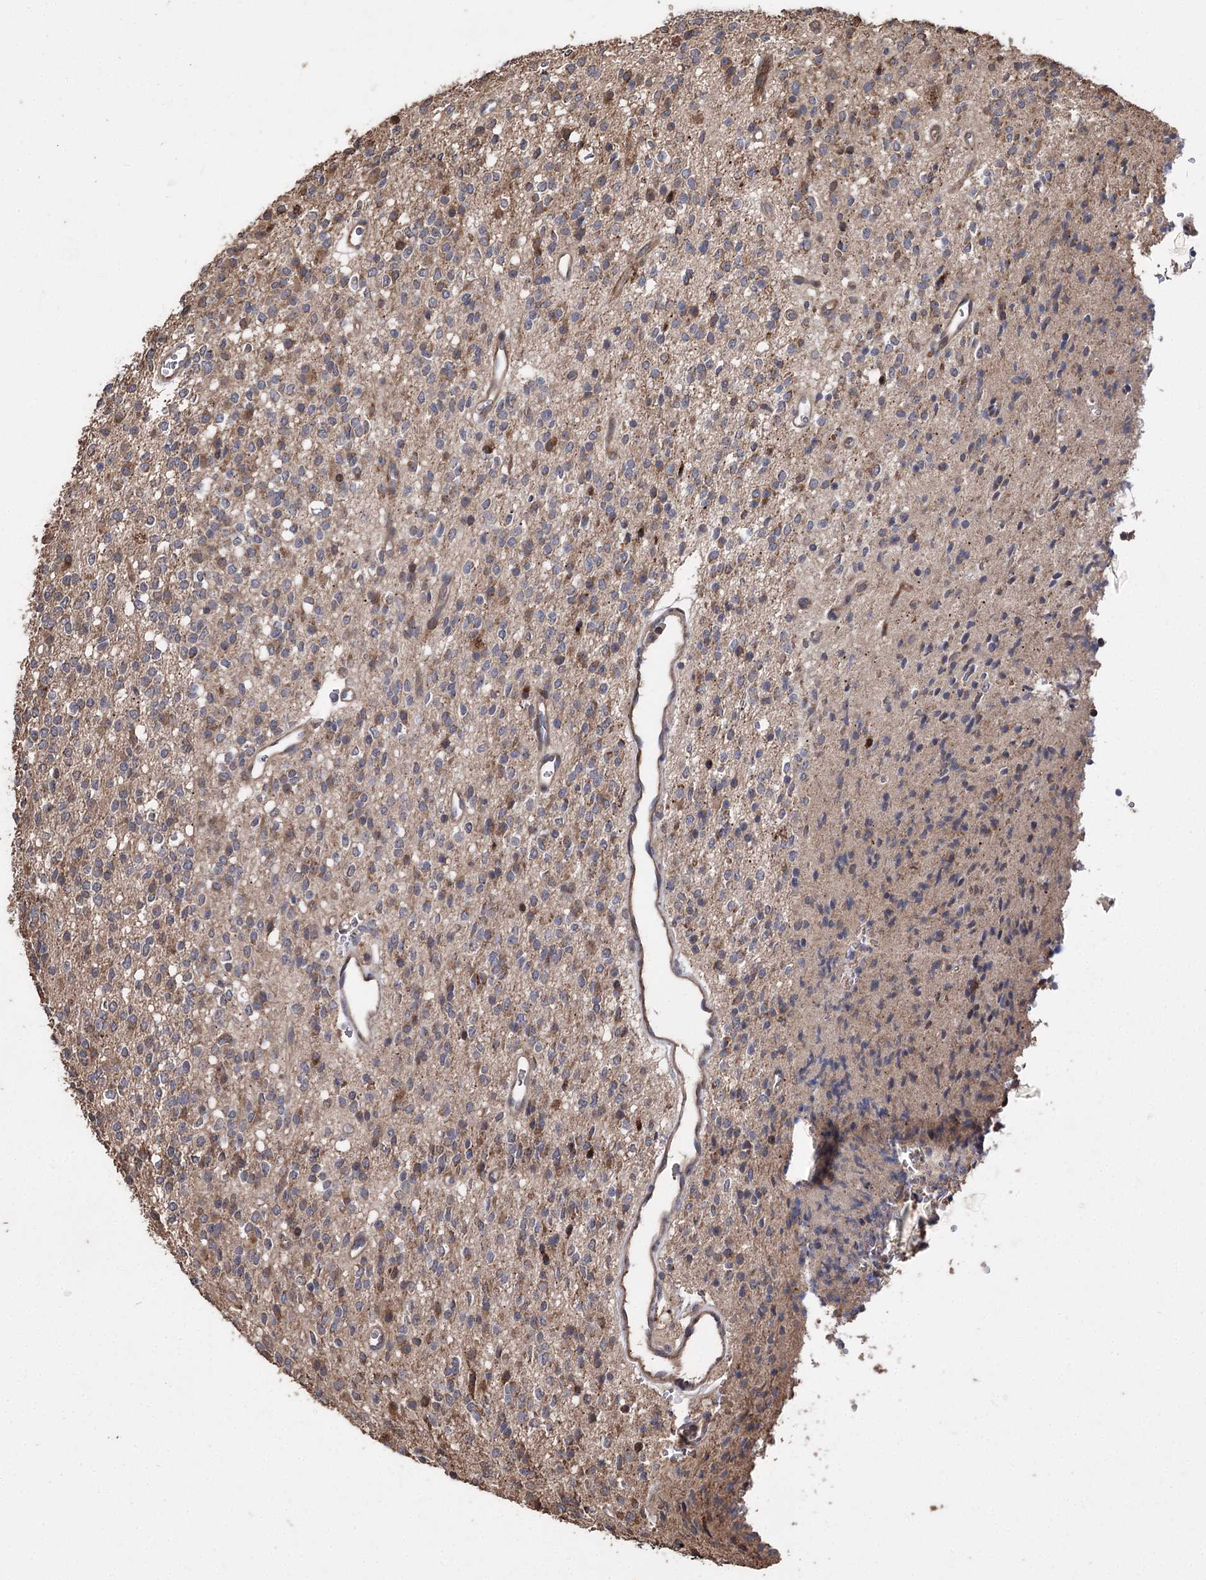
{"staining": {"intensity": "moderate", "quantity": "<25%", "location": "cytoplasmic/membranous"}, "tissue": "glioma", "cell_type": "Tumor cells", "image_type": "cancer", "snomed": [{"axis": "morphology", "description": "Glioma, malignant, High grade"}, {"axis": "topography", "description": "Brain"}], "caption": "Glioma was stained to show a protein in brown. There is low levels of moderate cytoplasmic/membranous positivity in approximately <25% of tumor cells.", "gene": "RASSF3", "patient": {"sex": "male", "age": 34}}